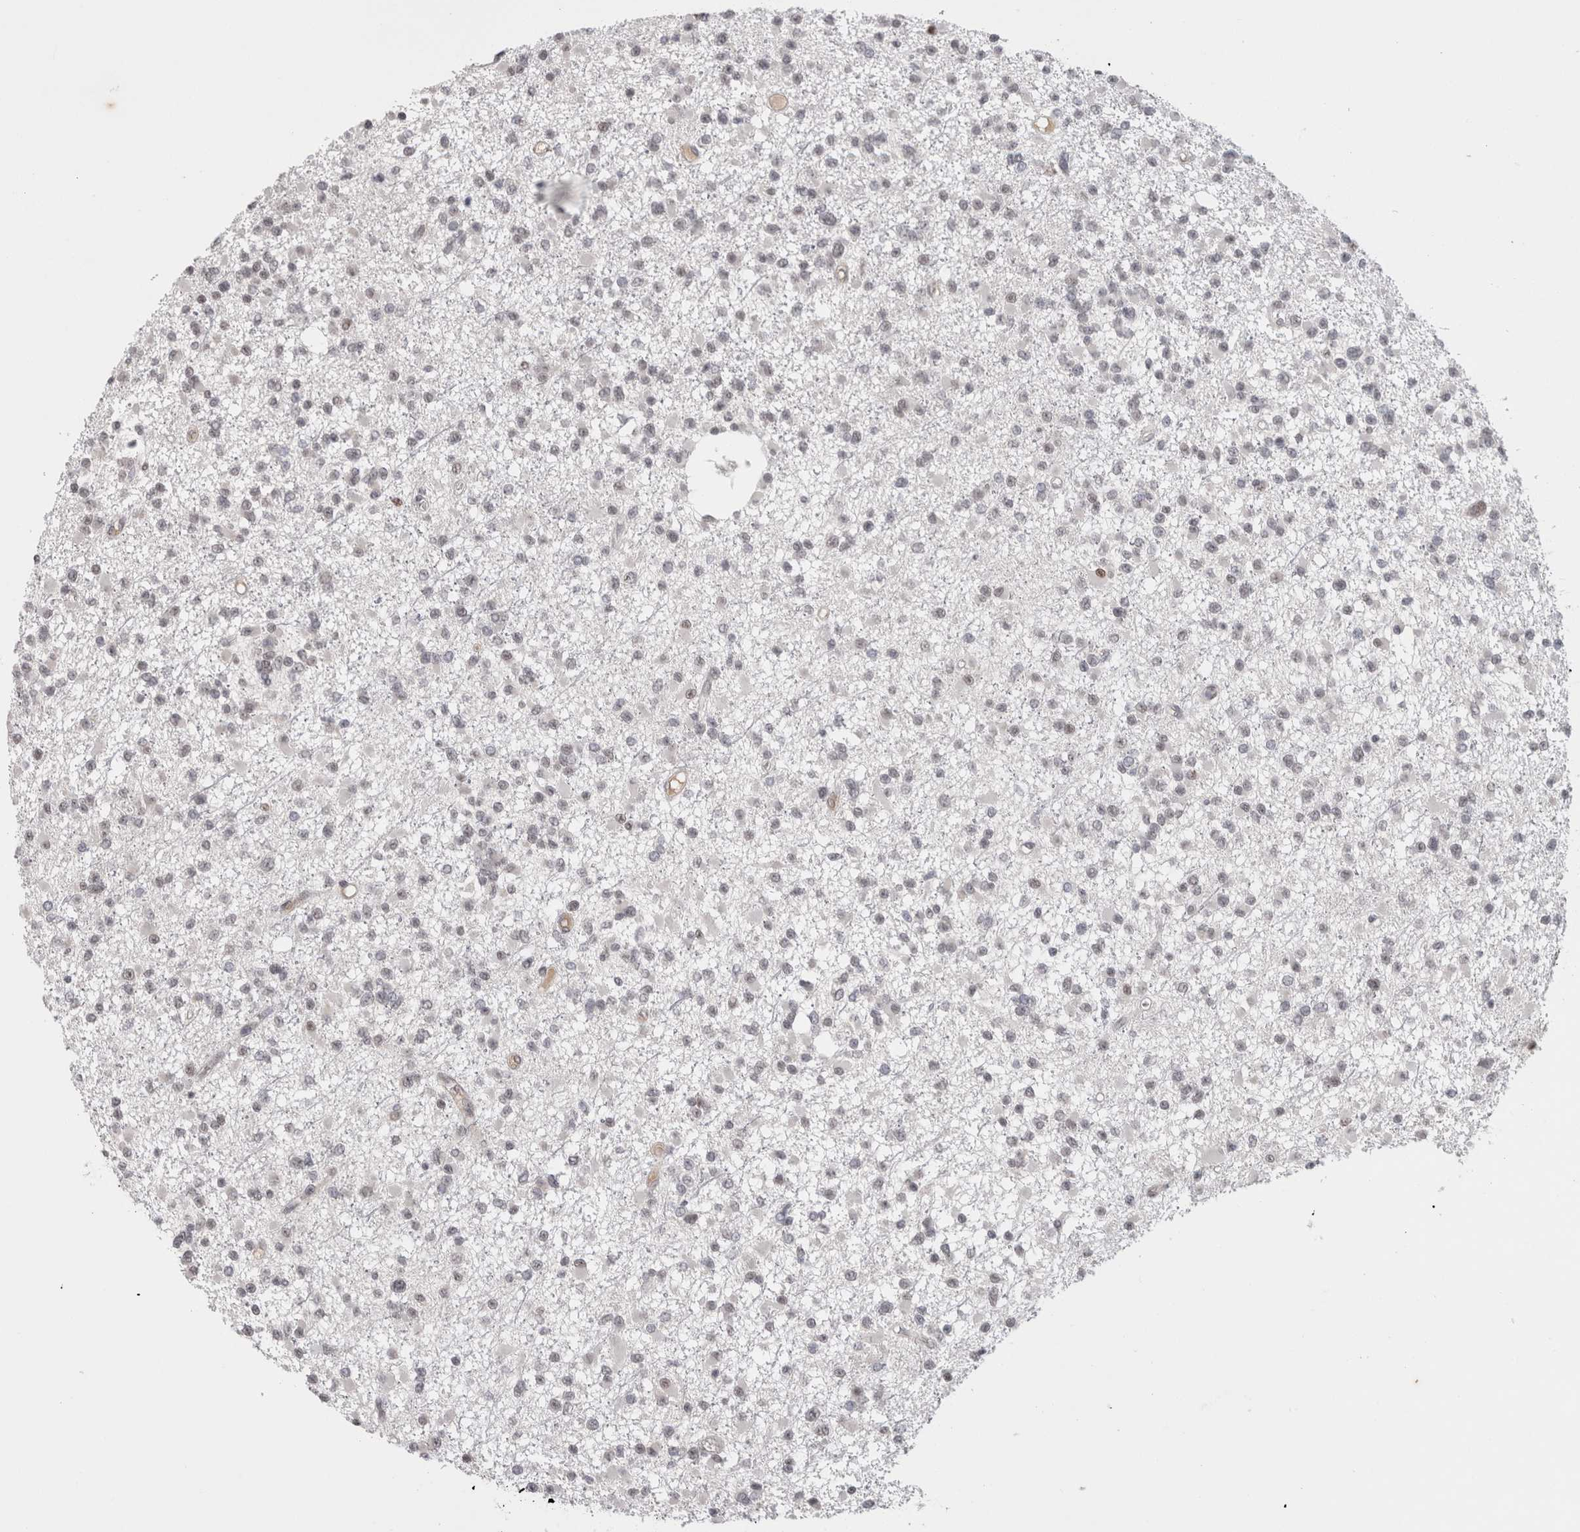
{"staining": {"intensity": "weak", "quantity": "<25%", "location": "nuclear"}, "tissue": "glioma", "cell_type": "Tumor cells", "image_type": "cancer", "snomed": [{"axis": "morphology", "description": "Glioma, malignant, Low grade"}, {"axis": "topography", "description": "Brain"}], "caption": "Immunohistochemistry of human glioma exhibits no expression in tumor cells.", "gene": "DAXX", "patient": {"sex": "female", "age": 22}}